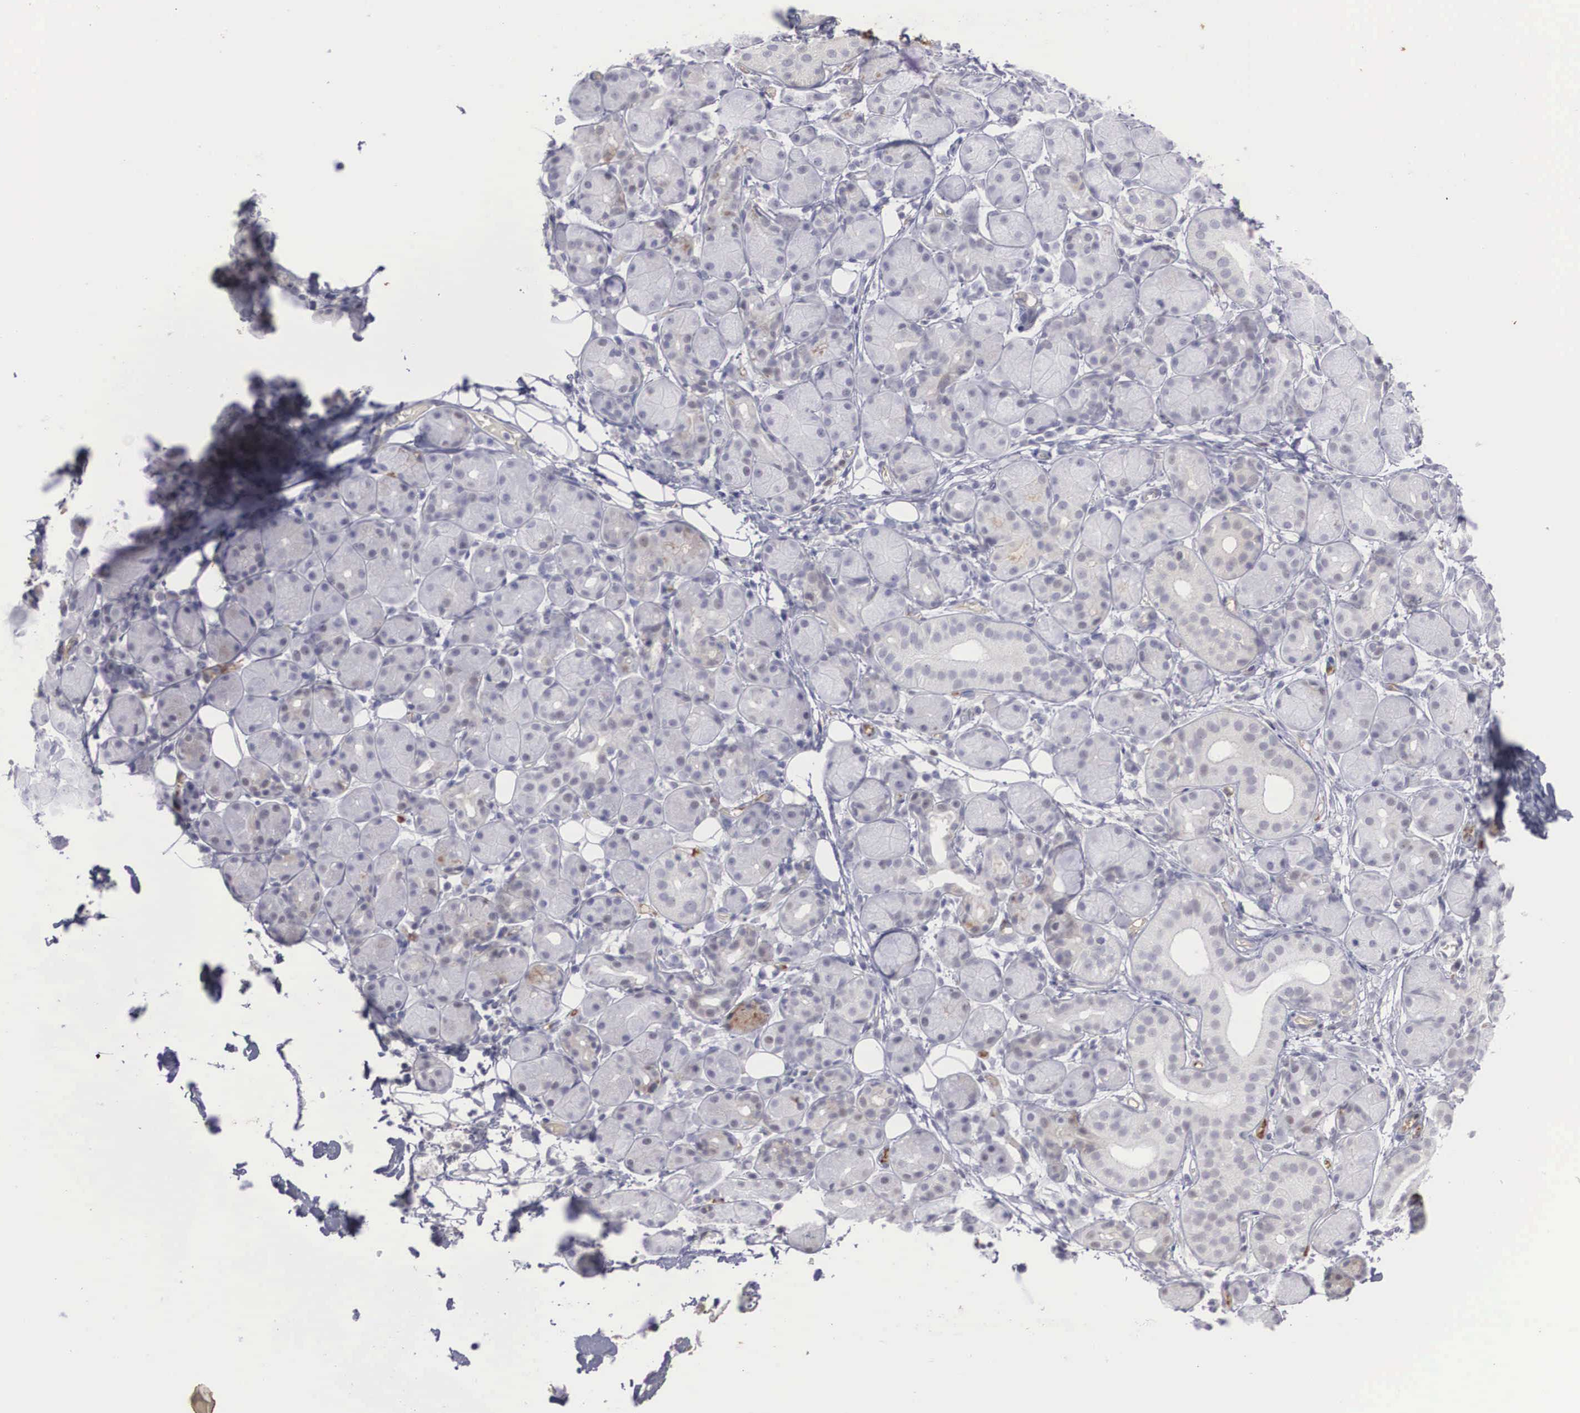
{"staining": {"intensity": "negative", "quantity": "none", "location": "none"}, "tissue": "salivary gland", "cell_type": "Glandular cells", "image_type": "normal", "snomed": [{"axis": "morphology", "description": "Normal tissue, NOS"}, {"axis": "topography", "description": "Salivary gland"}, {"axis": "topography", "description": "Peripheral nerve tissue"}], "caption": "Glandular cells are negative for protein expression in benign human salivary gland. (DAB (3,3'-diaminobenzidine) IHC, high magnification).", "gene": "RBPJ", "patient": {"sex": "male", "age": 62}}